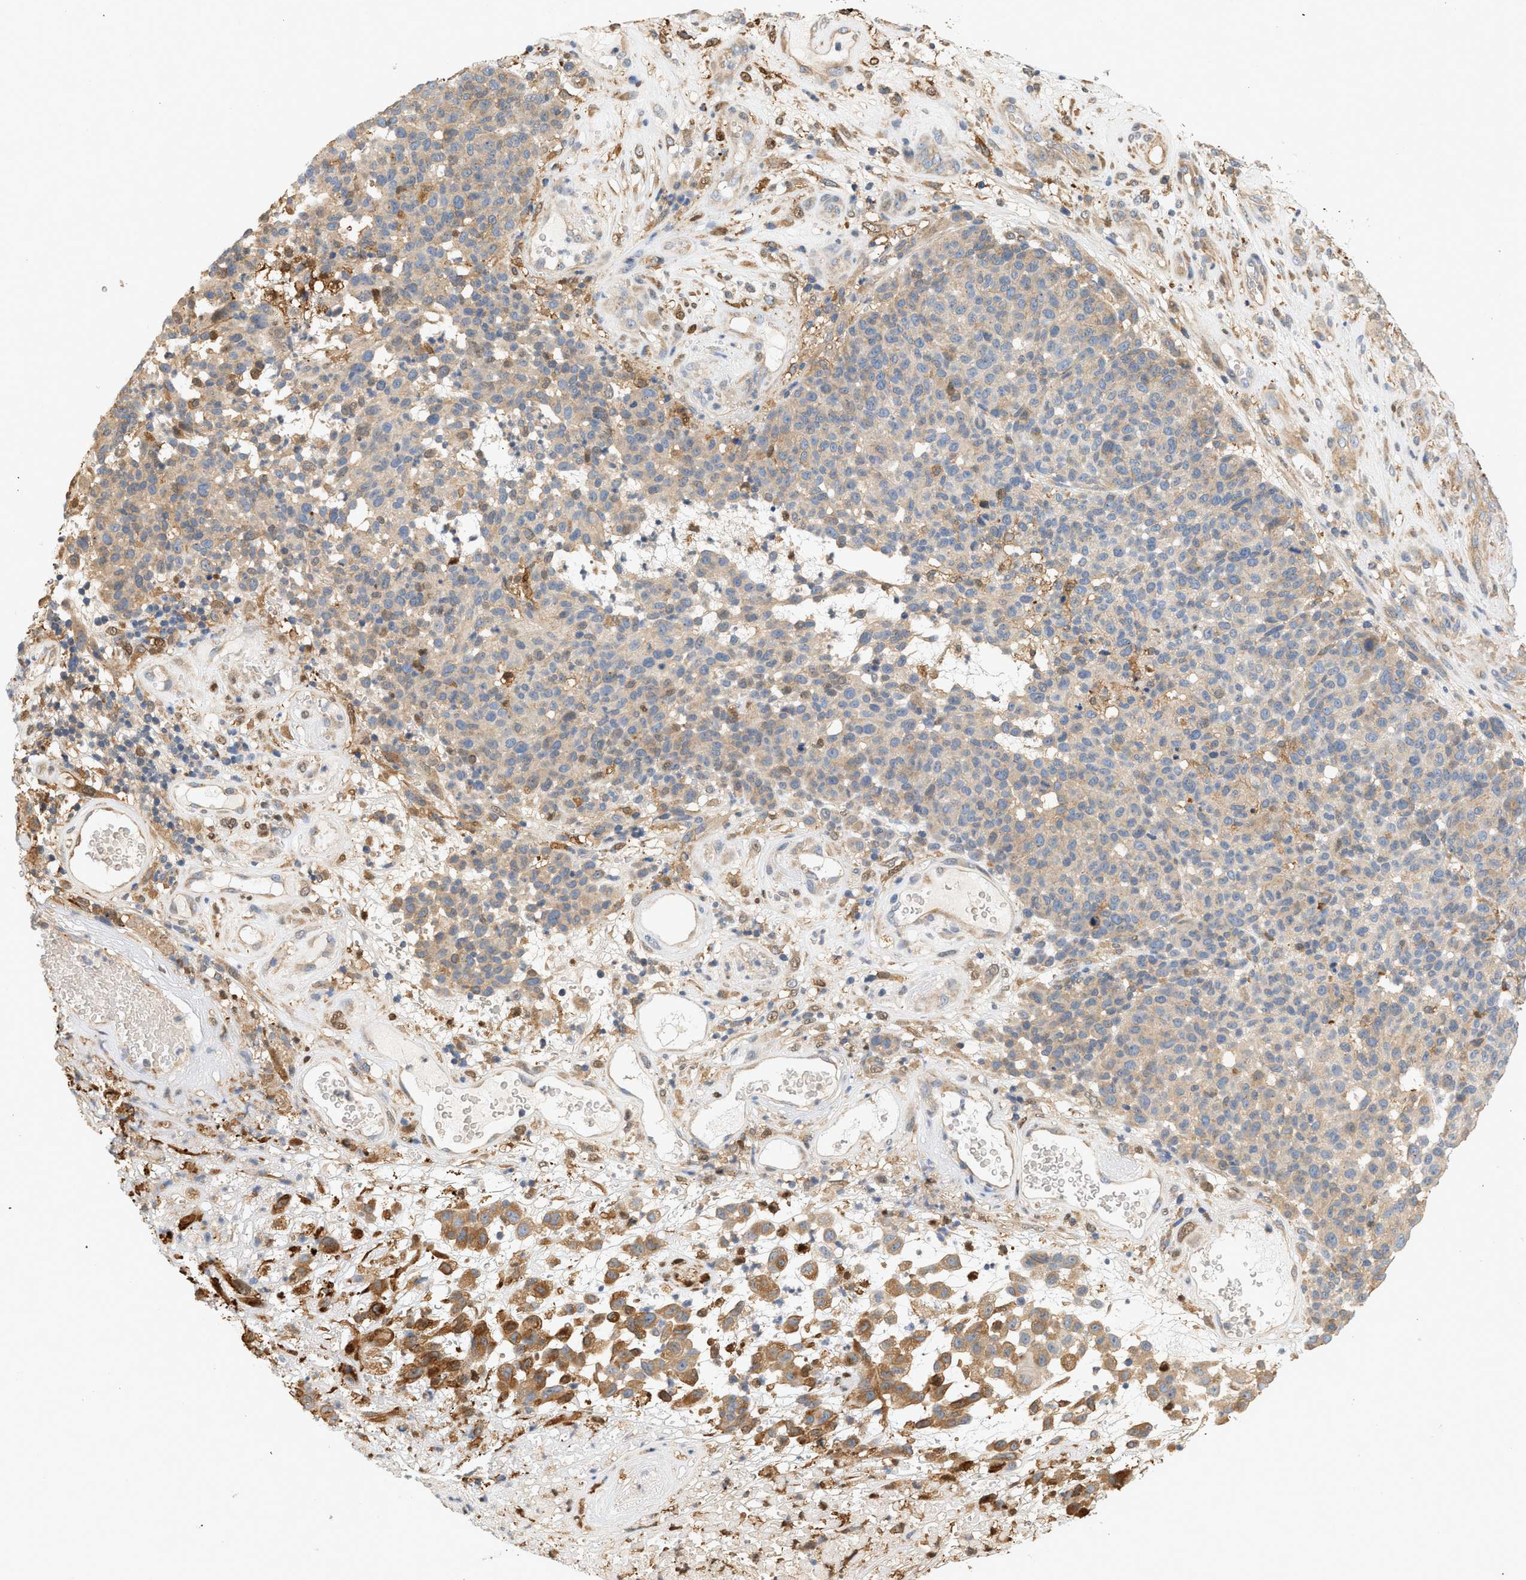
{"staining": {"intensity": "weak", "quantity": "25%-75%", "location": "cytoplasmic/membranous"}, "tissue": "melanoma", "cell_type": "Tumor cells", "image_type": "cancer", "snomed": [{"axis": "morphology", "description": "Malignant melanoma, NOS"}, {"axis": "topography", "description": "Skin"}], "caption": "Protein expression analysis of human malignant melanoma reveals weak cytoplasmic/membranous expression in about 25%-75% of tumor cells.", "gene": "CTXN1", "patient": {"sex": "male", "age": 59}}